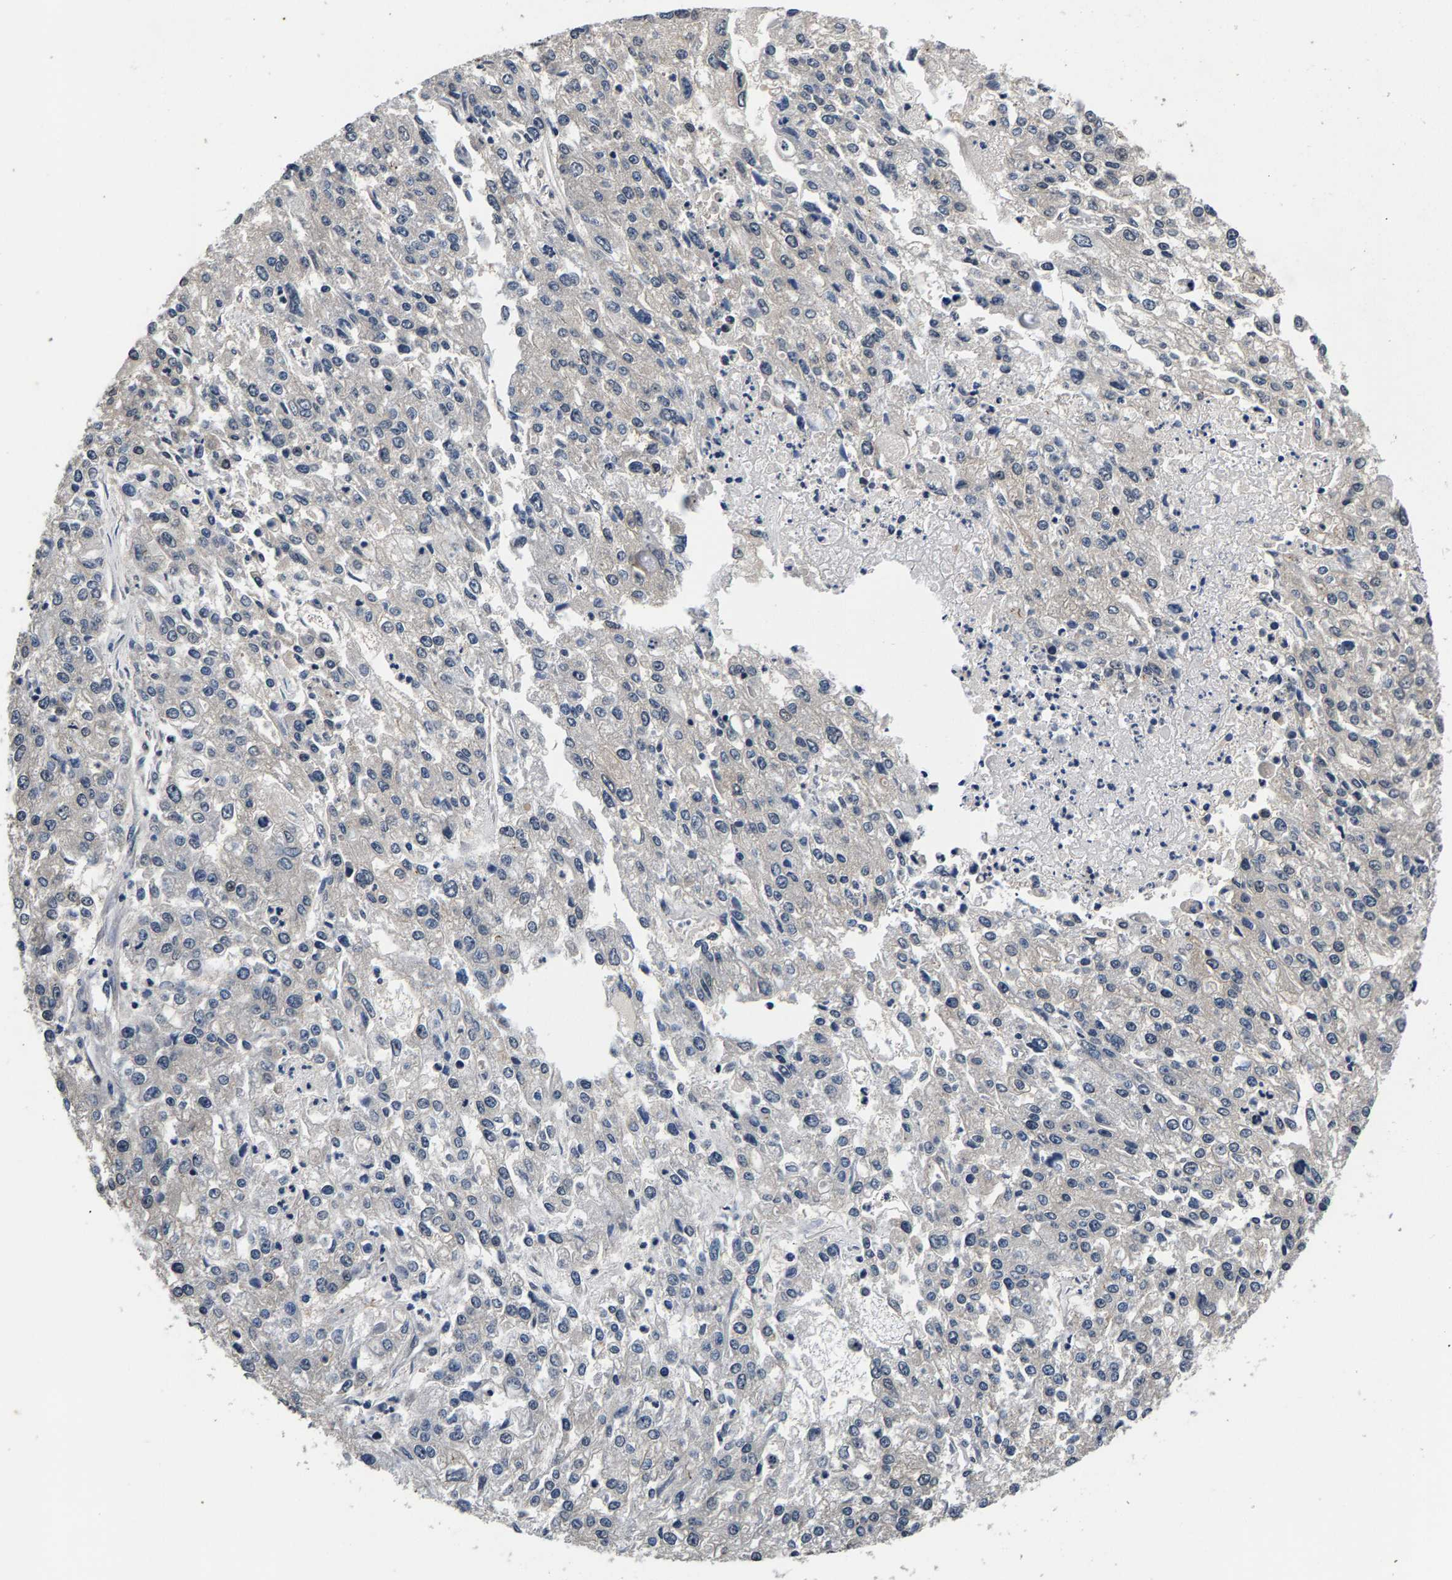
{"staining": {"intensity": "negative", "quantity": "none", "location": "none"}, "tissue": "endometrial cancer", "cell_type": "Tumor cells", "image_type": "cancer", "snomed": [{"axis": "morphology", "description": "Adenocarcinoma, NOS"}, {"axis": "topography", "description": "Endometrium"}], "caption": "Immunohistochemical staining of human endometrial adenocarcinoma reveals no significant staining in tumor cells.", "gene": "RBM33", "patient": {"sex": "female", "age": 49}}